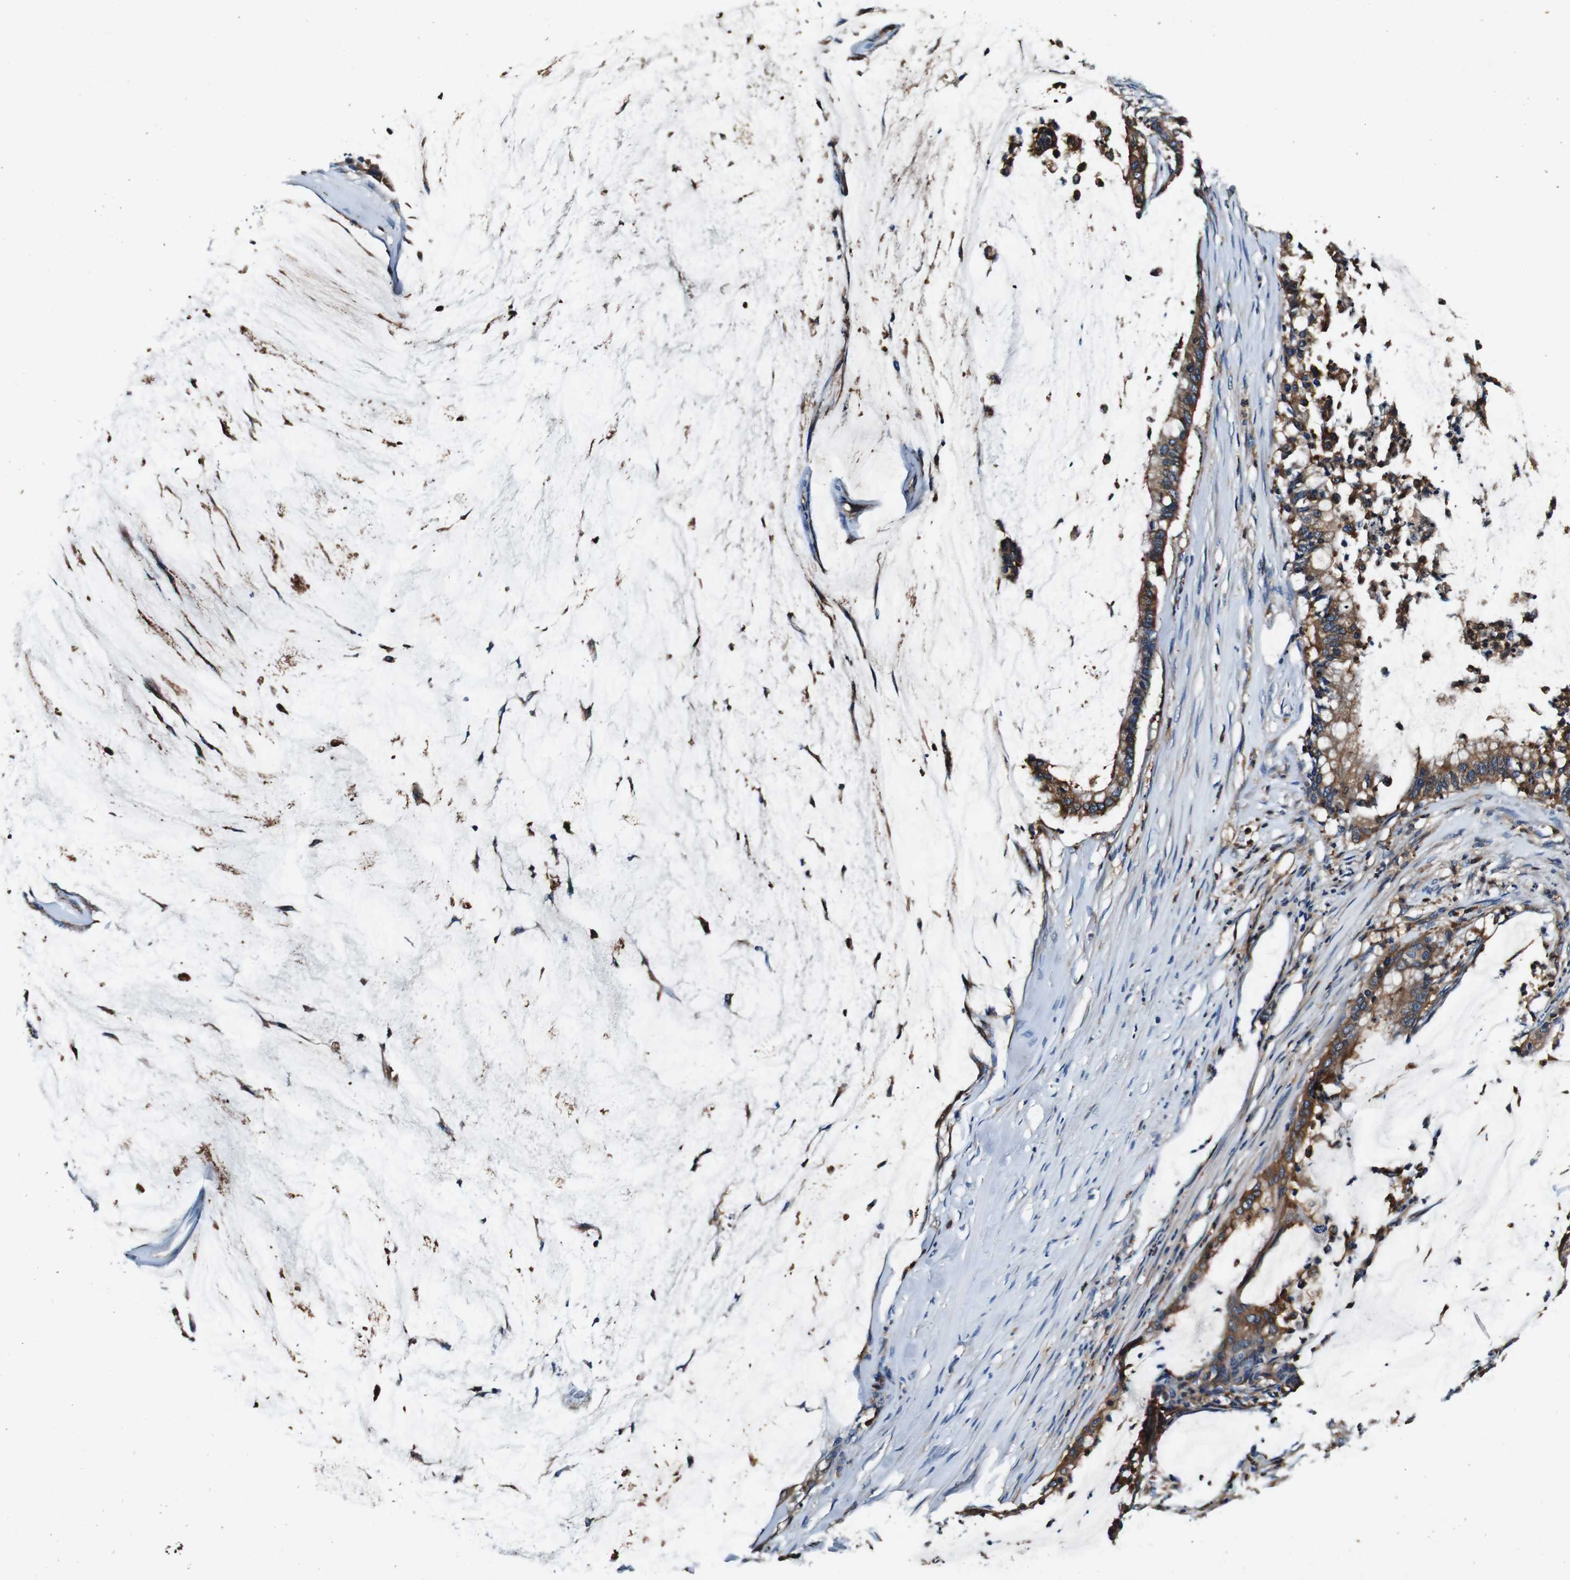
{"staining": {"intensity": "moderate", "quantity": ">75%", "location": "cytoplasmic/membranous"}, "tissue": "pancreatic cancer", "cell_type": "Tumor cells", "image_type": "cancer", "snomed": [{"axis": "morphology", "description": "Adenocarcinoma, NOS"}, {"axis": "topography", "description": "Pancreas"}], "caption": "A brown stain labels moderate cytoplasmic/membranous staining of a protein in human adenocarcinoma (pancreatic) tumor cells. Ihc stains the protein of interest in brown and the nuclei are stained blue.", "gene": "RHOT2", "patient": {"sex": "male", "age": 41}}